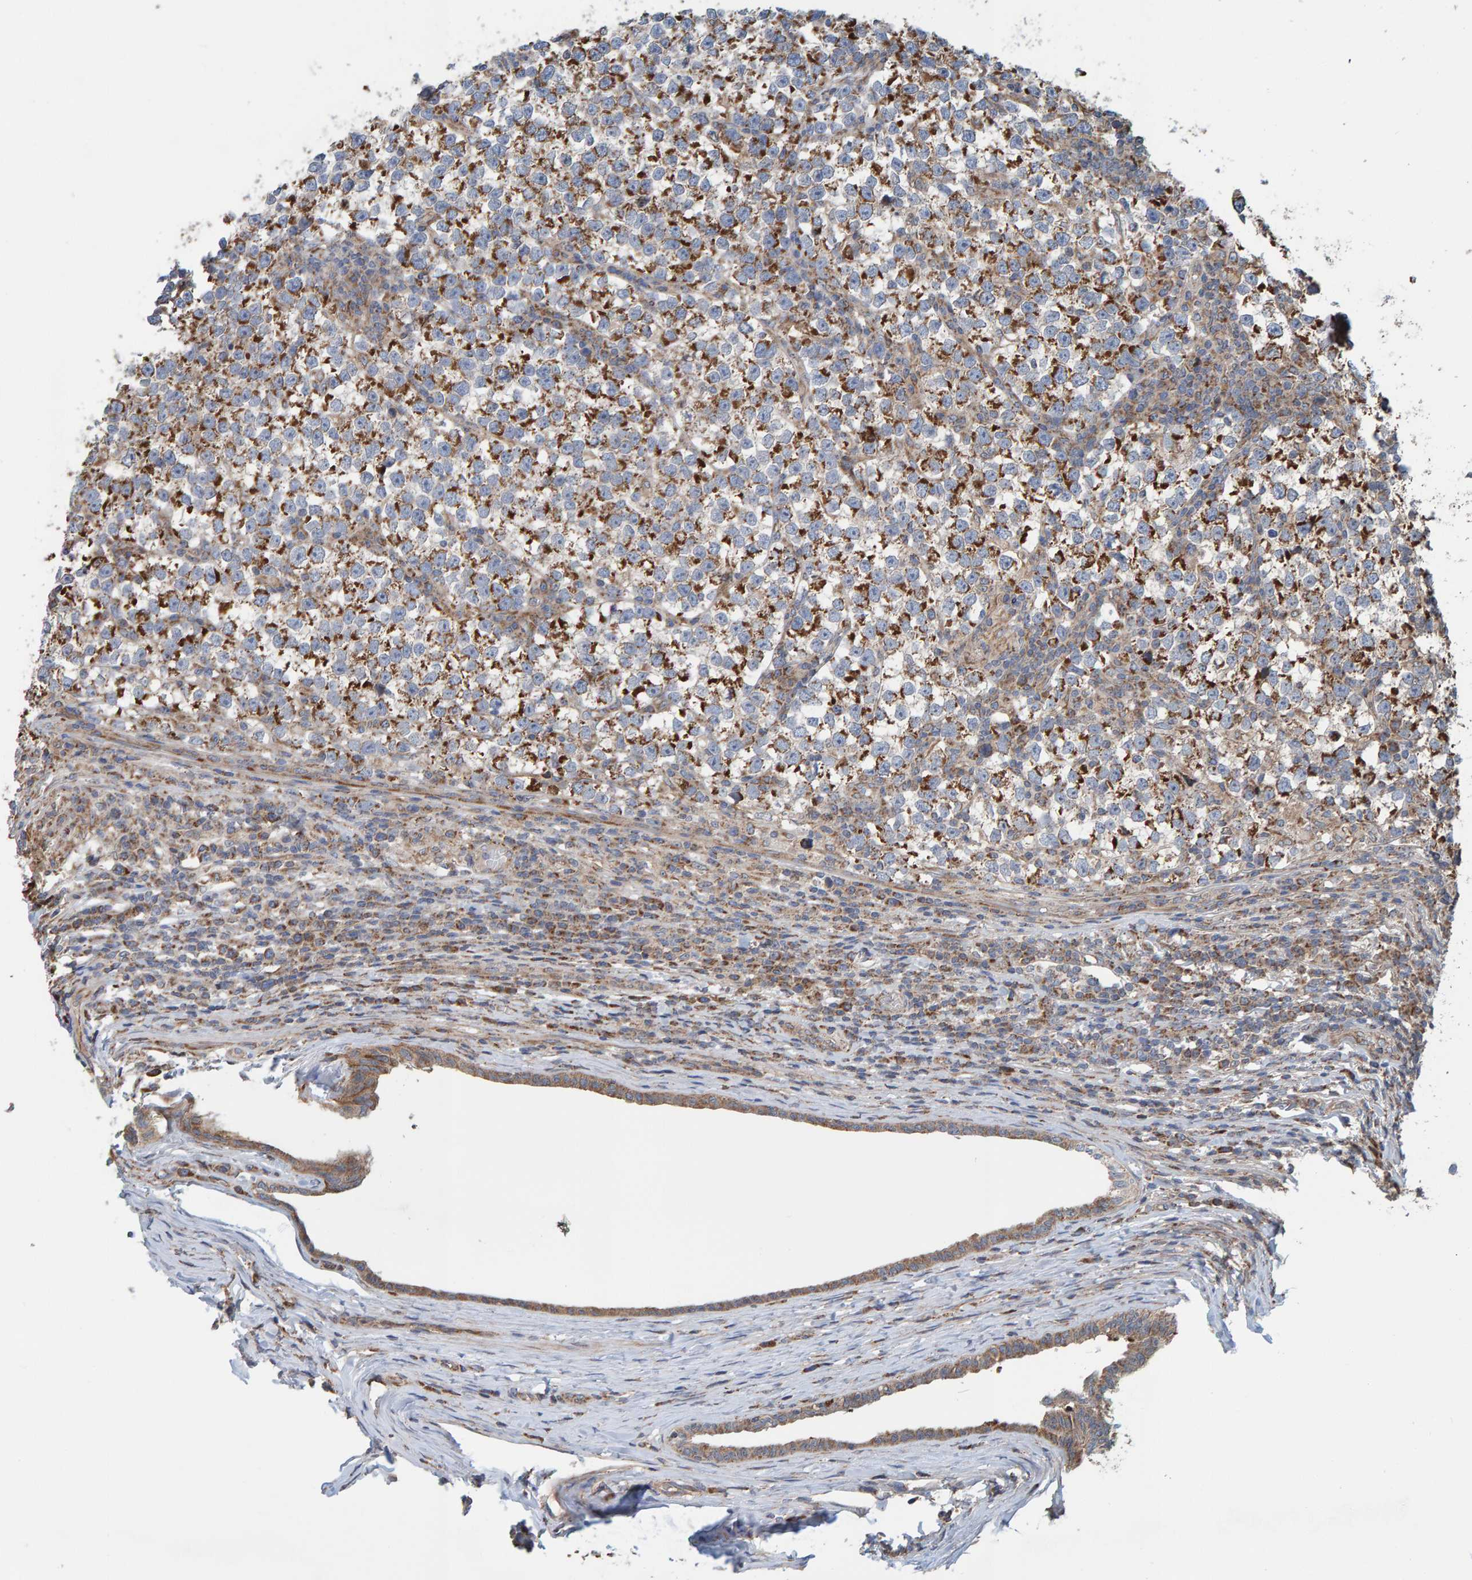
{"staining": {"intensity": "strong", "quantity": ">75%", "location": "cytoplasmic/membranous"}, "tissue": "testis cancer", "cell_type": "Tumor cells", "image_type": "cancer", "snomed": [{"axis": "morphology", "description": "Normal tissue, NOS"}, {"axis": "morphology", "description": "Seminoma, NOS"}, {"axis": "topography", "description": "Testis"}], "caption": "IHC image of human seminoma (testis) stained for a protein (brown), which demonstrates high levels of strong cytoplasmic/membranous positivity in approximately >75% of tumor cells.", "gene": "MRPL45", "patient": {"sex": "male", "age": 43}}